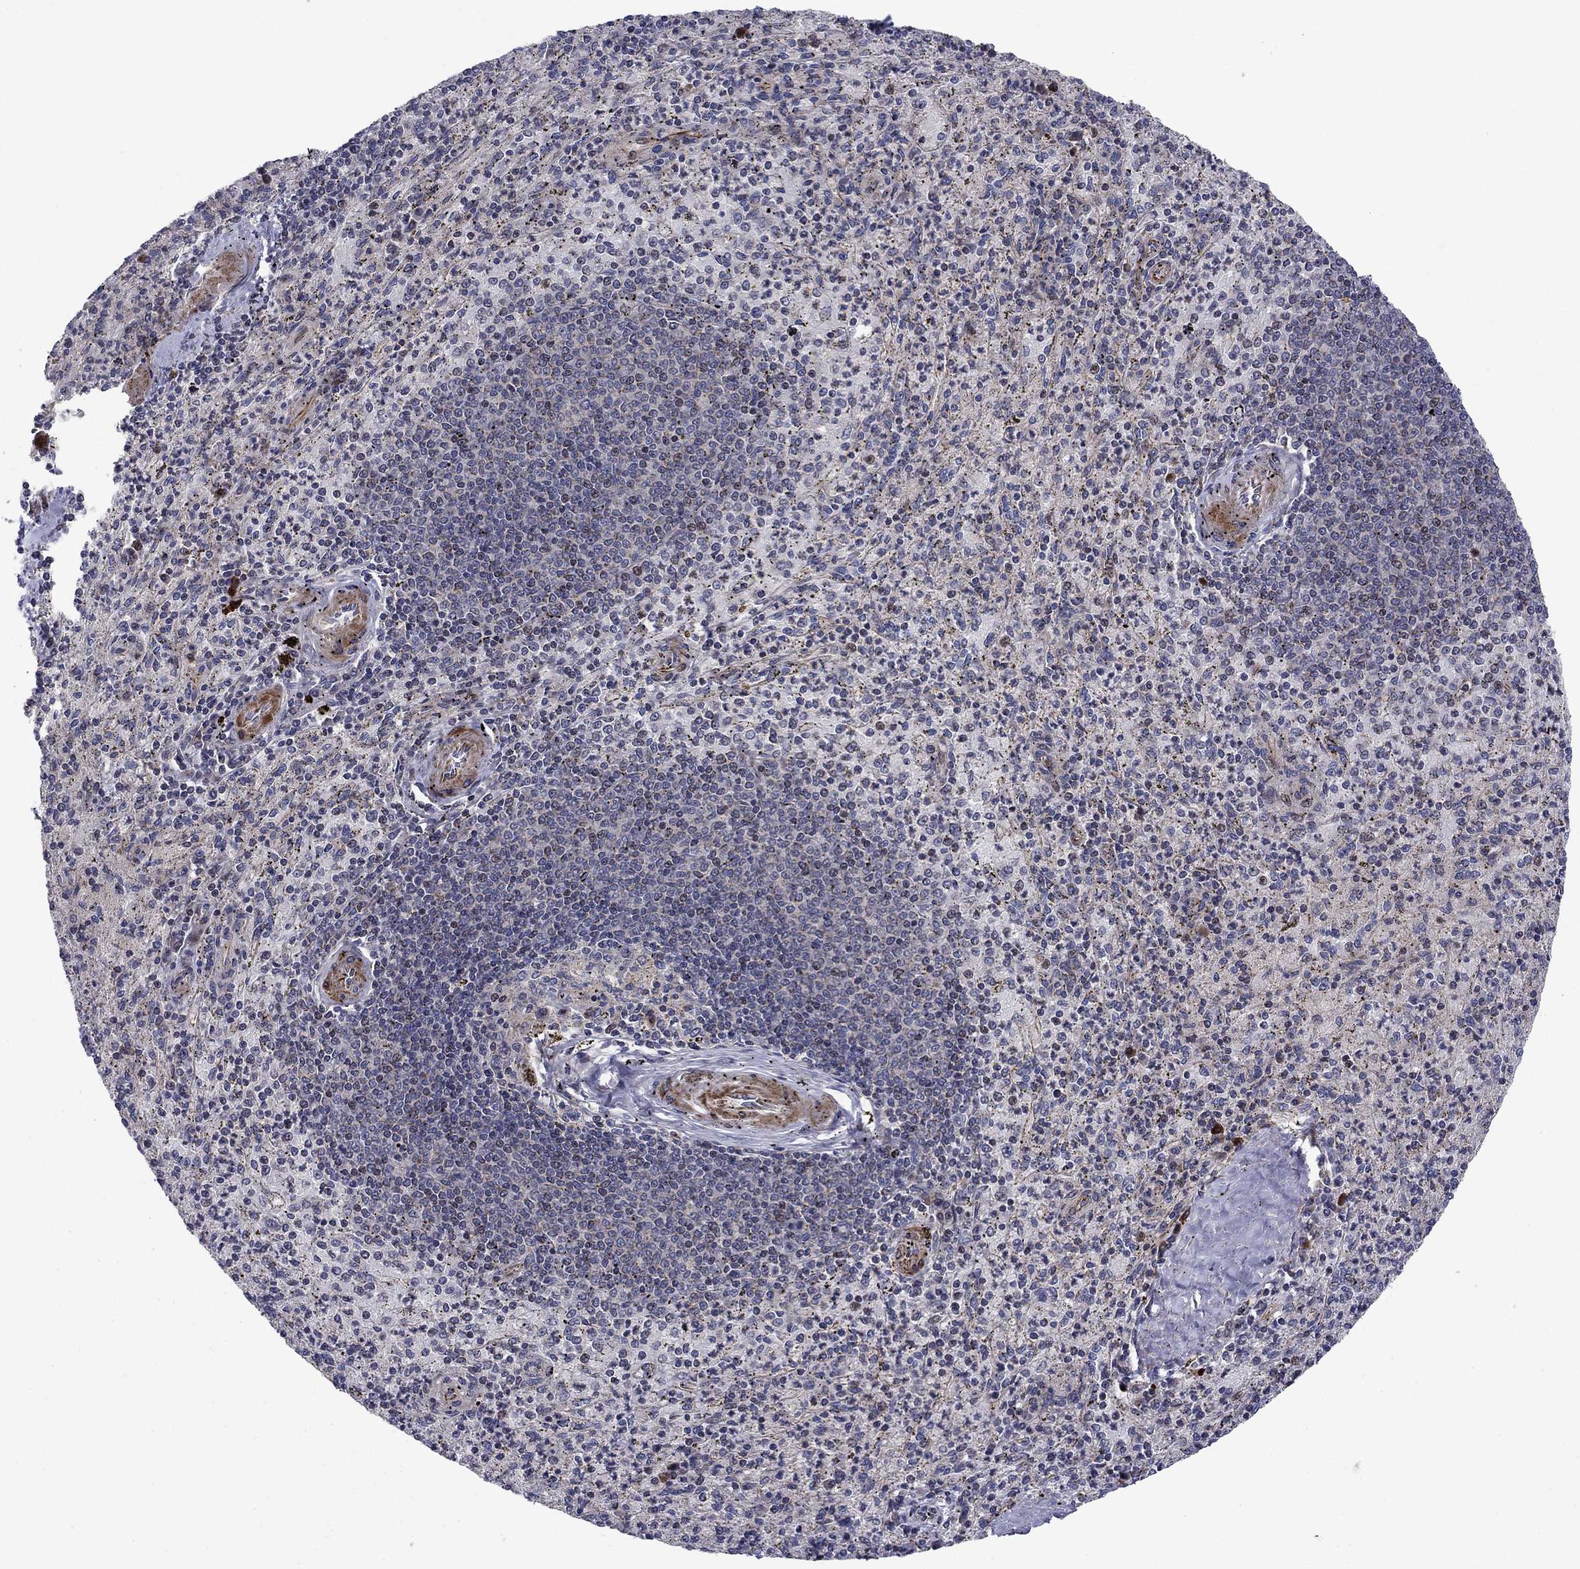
{"staining": {"intensity": "negative", "quantity": "none", "location": "none"}, "tissue": "spleen", "cell_type": "Cells in red pulp", "image_type": "normal", "snomed": [{"axis": "morphology", "description": "Normal tissue, NOS"}, {"axis": "topography", "description": "Spleen"}], "caption": "This photomicrograph is of unremarkable spleen stained with immunohistochemistry (IHC) to label a protein in brown with the nuclei are counter-stained blue. There is no staining in cells in red pulp.", "gene": "MIOS", "patient": {"sex": "male", "age": 60}}